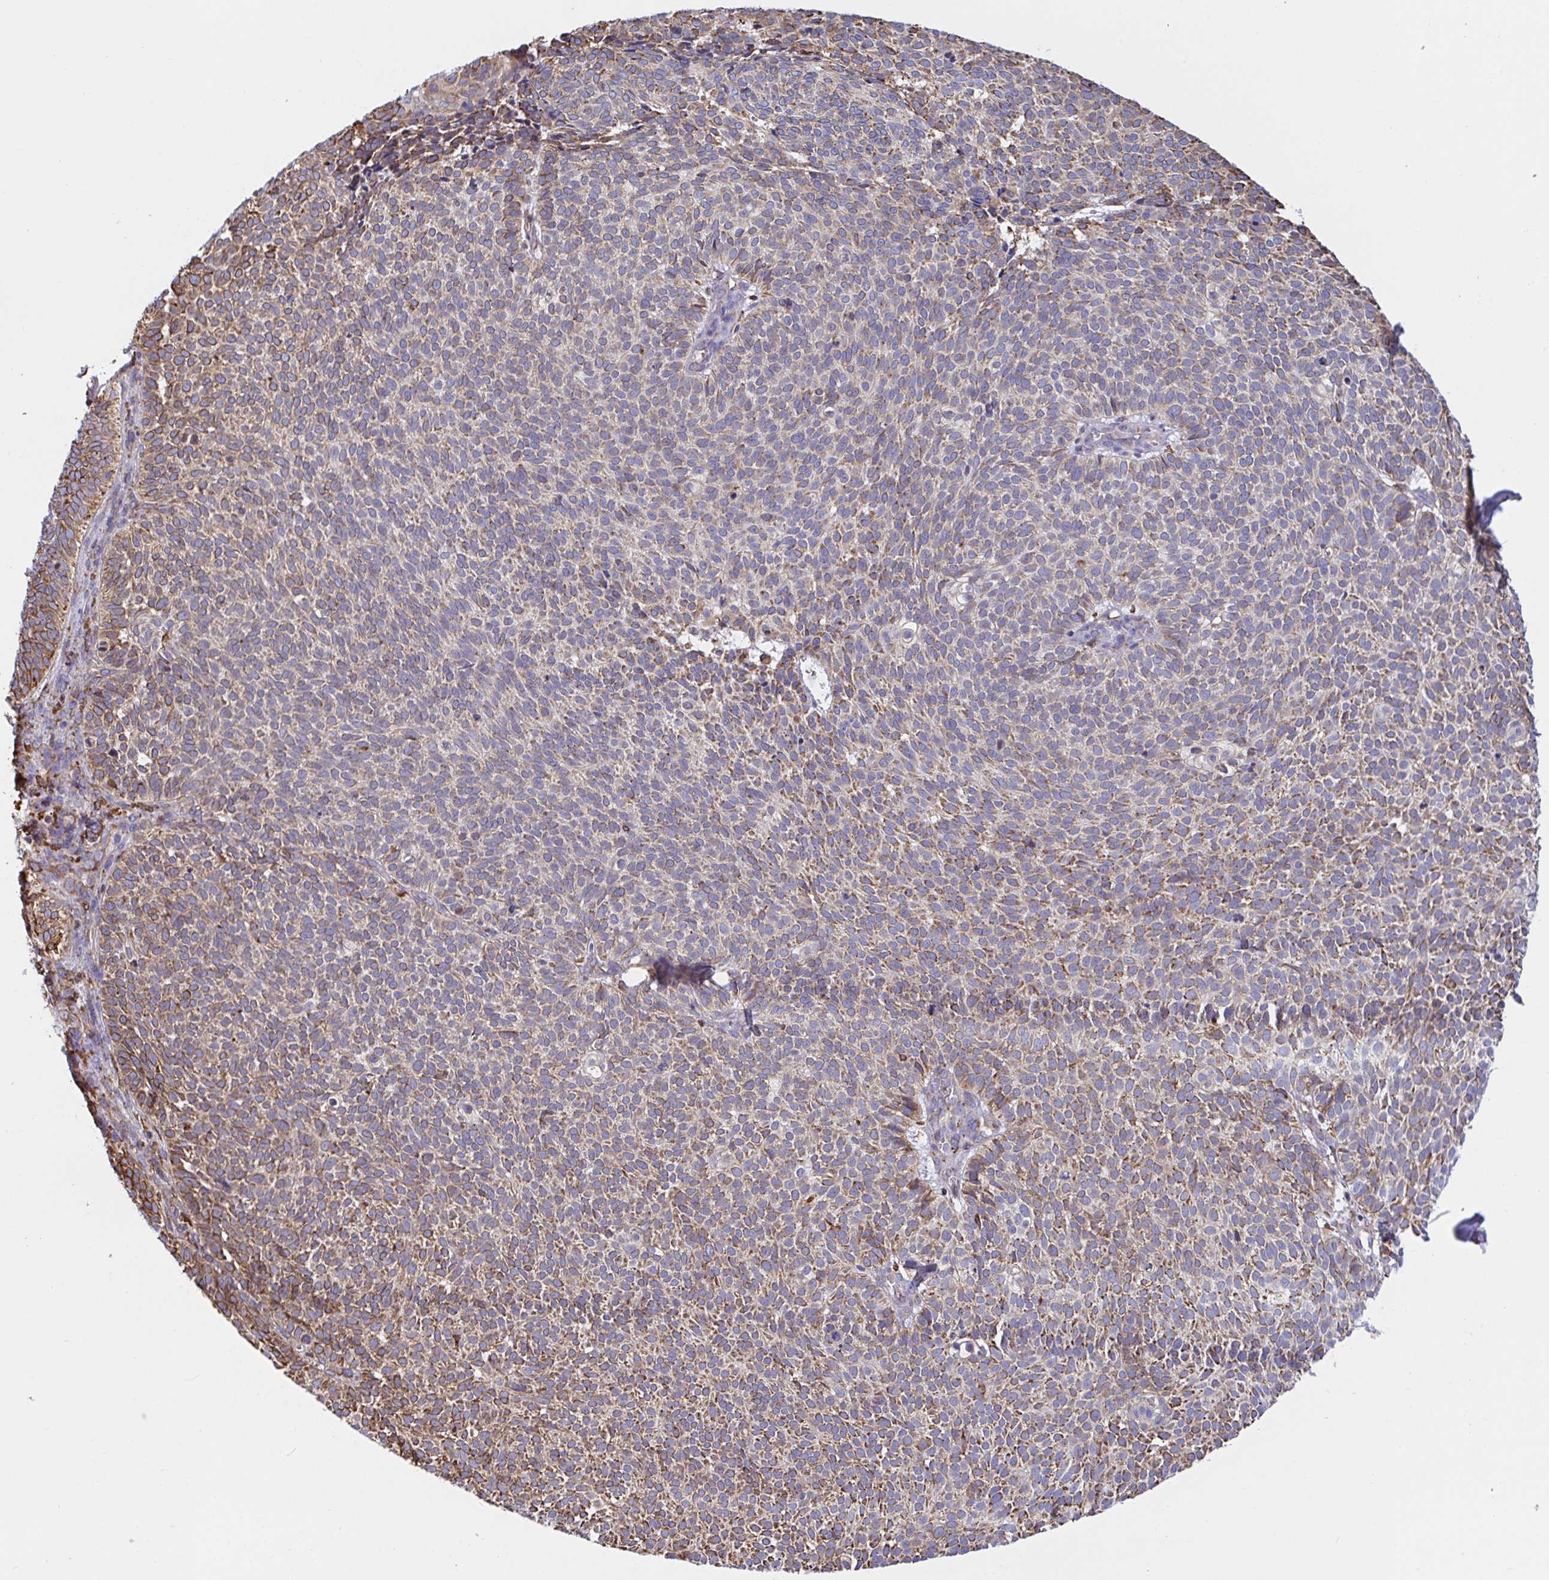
{"staining": {"intensity": "moderate", "quantity": "25%-75%", "location": "cytoplasmic/membranous"}, "tissue": "skin cancer", "cell_type": "Tumor cells", "image_type": "cancer", "snomed": [{"axis": "morphology", "description": "Basal cell carcinoma"}, {"axis": "topography", "description": "Skin"}], "caption": "IHC image of neoplastic tissue: human basal cell carcinoma (skin) stained using immunohistochemistry demonstrates medium levels of moderate protein expression localized specifically in the cytoplasmic/membranous of tumor cells, appearing as a cytoplasmic/membranous brown color.", "gene": "CLGN", "patient": {"sex": "male", "age": 63}}